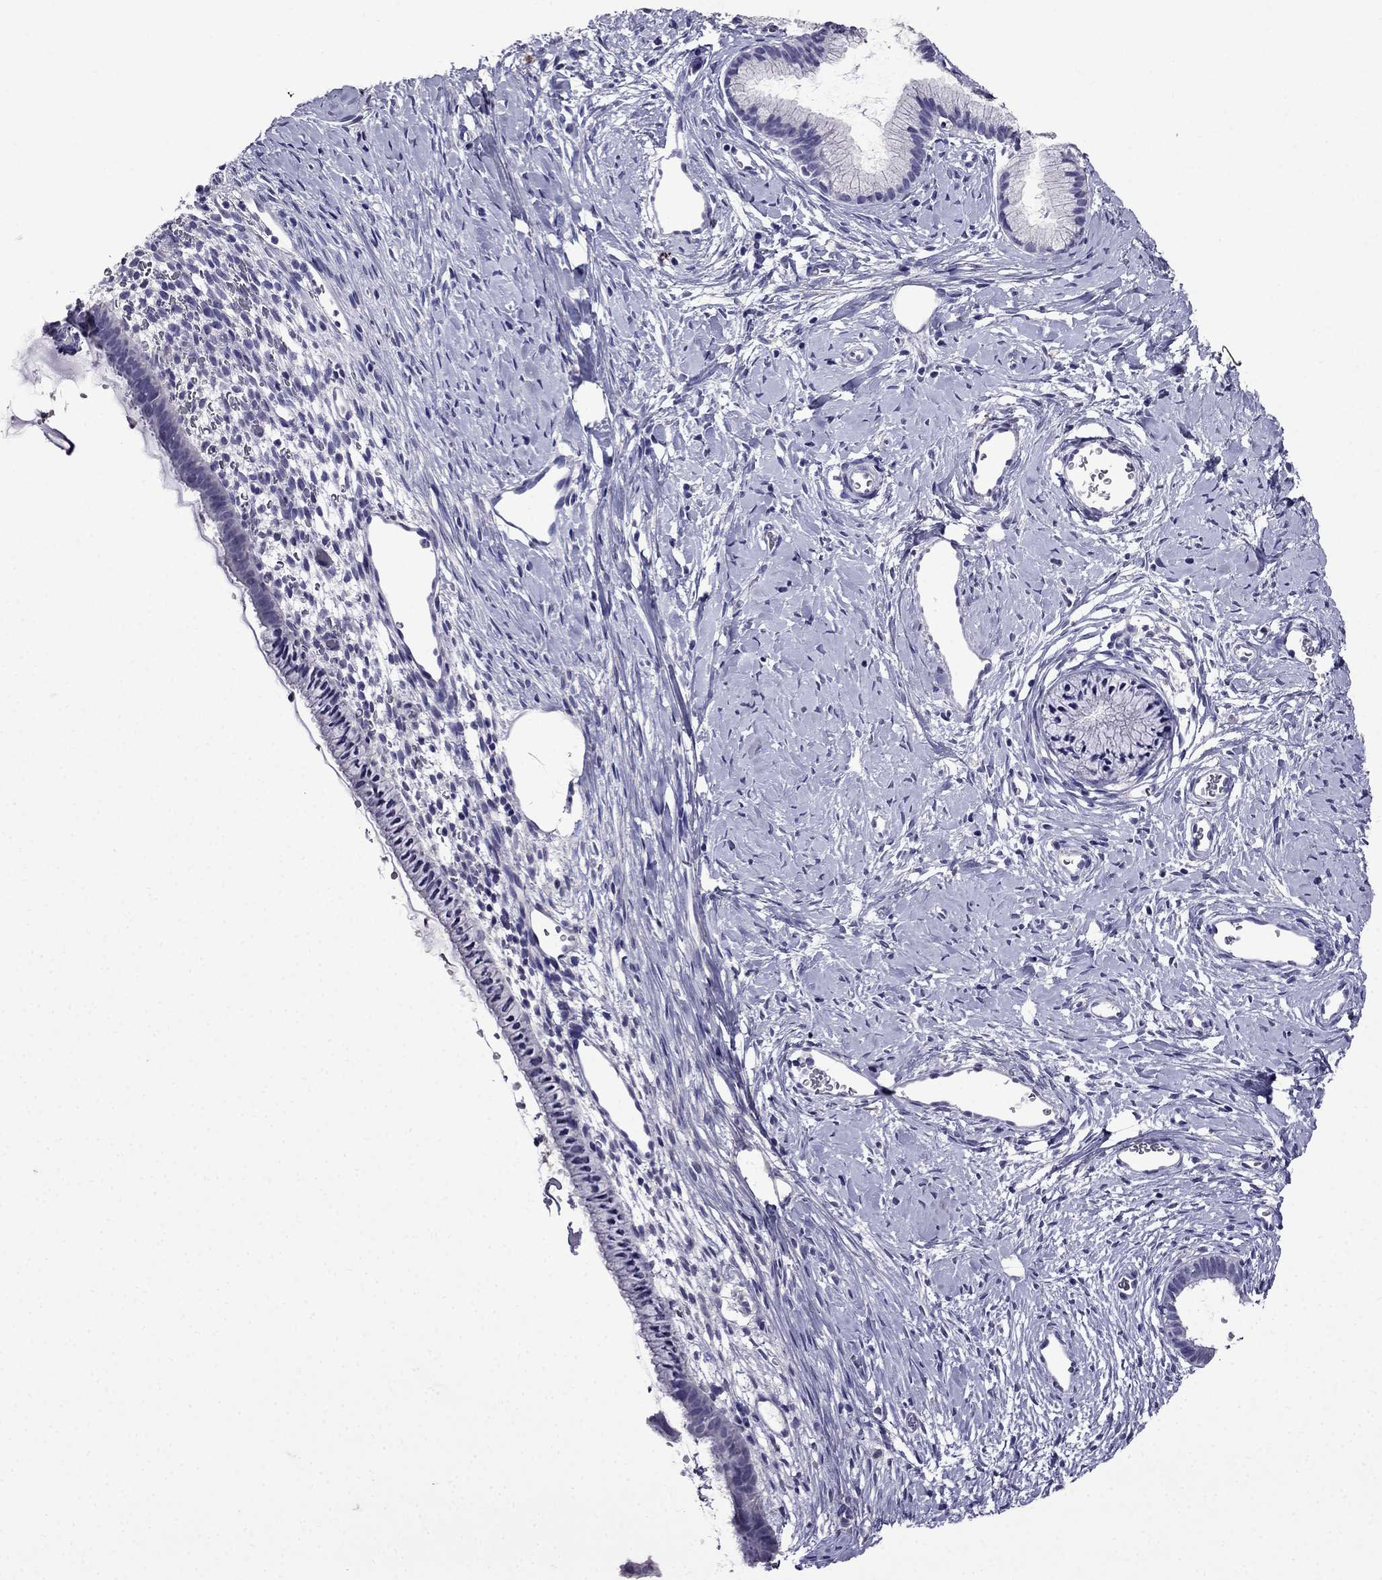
{"staining": {"intensity": "negative", "quantity": "none", "location": "none"}, "tissue": "cervix", "cell_type": "Glandular cells", "image_type": "normal", "snomed": [{"axis": "morphology", "description": "Normal tissue, NOS"}, {"axis": "topography", "description": "Cervix"}], "caption": "DAB immunohistochemical staining of normal cervix exhibits no significant staining in glandular cells.", "gene": "DNAH17", "patient": {"sex": "female", "age": 40}}